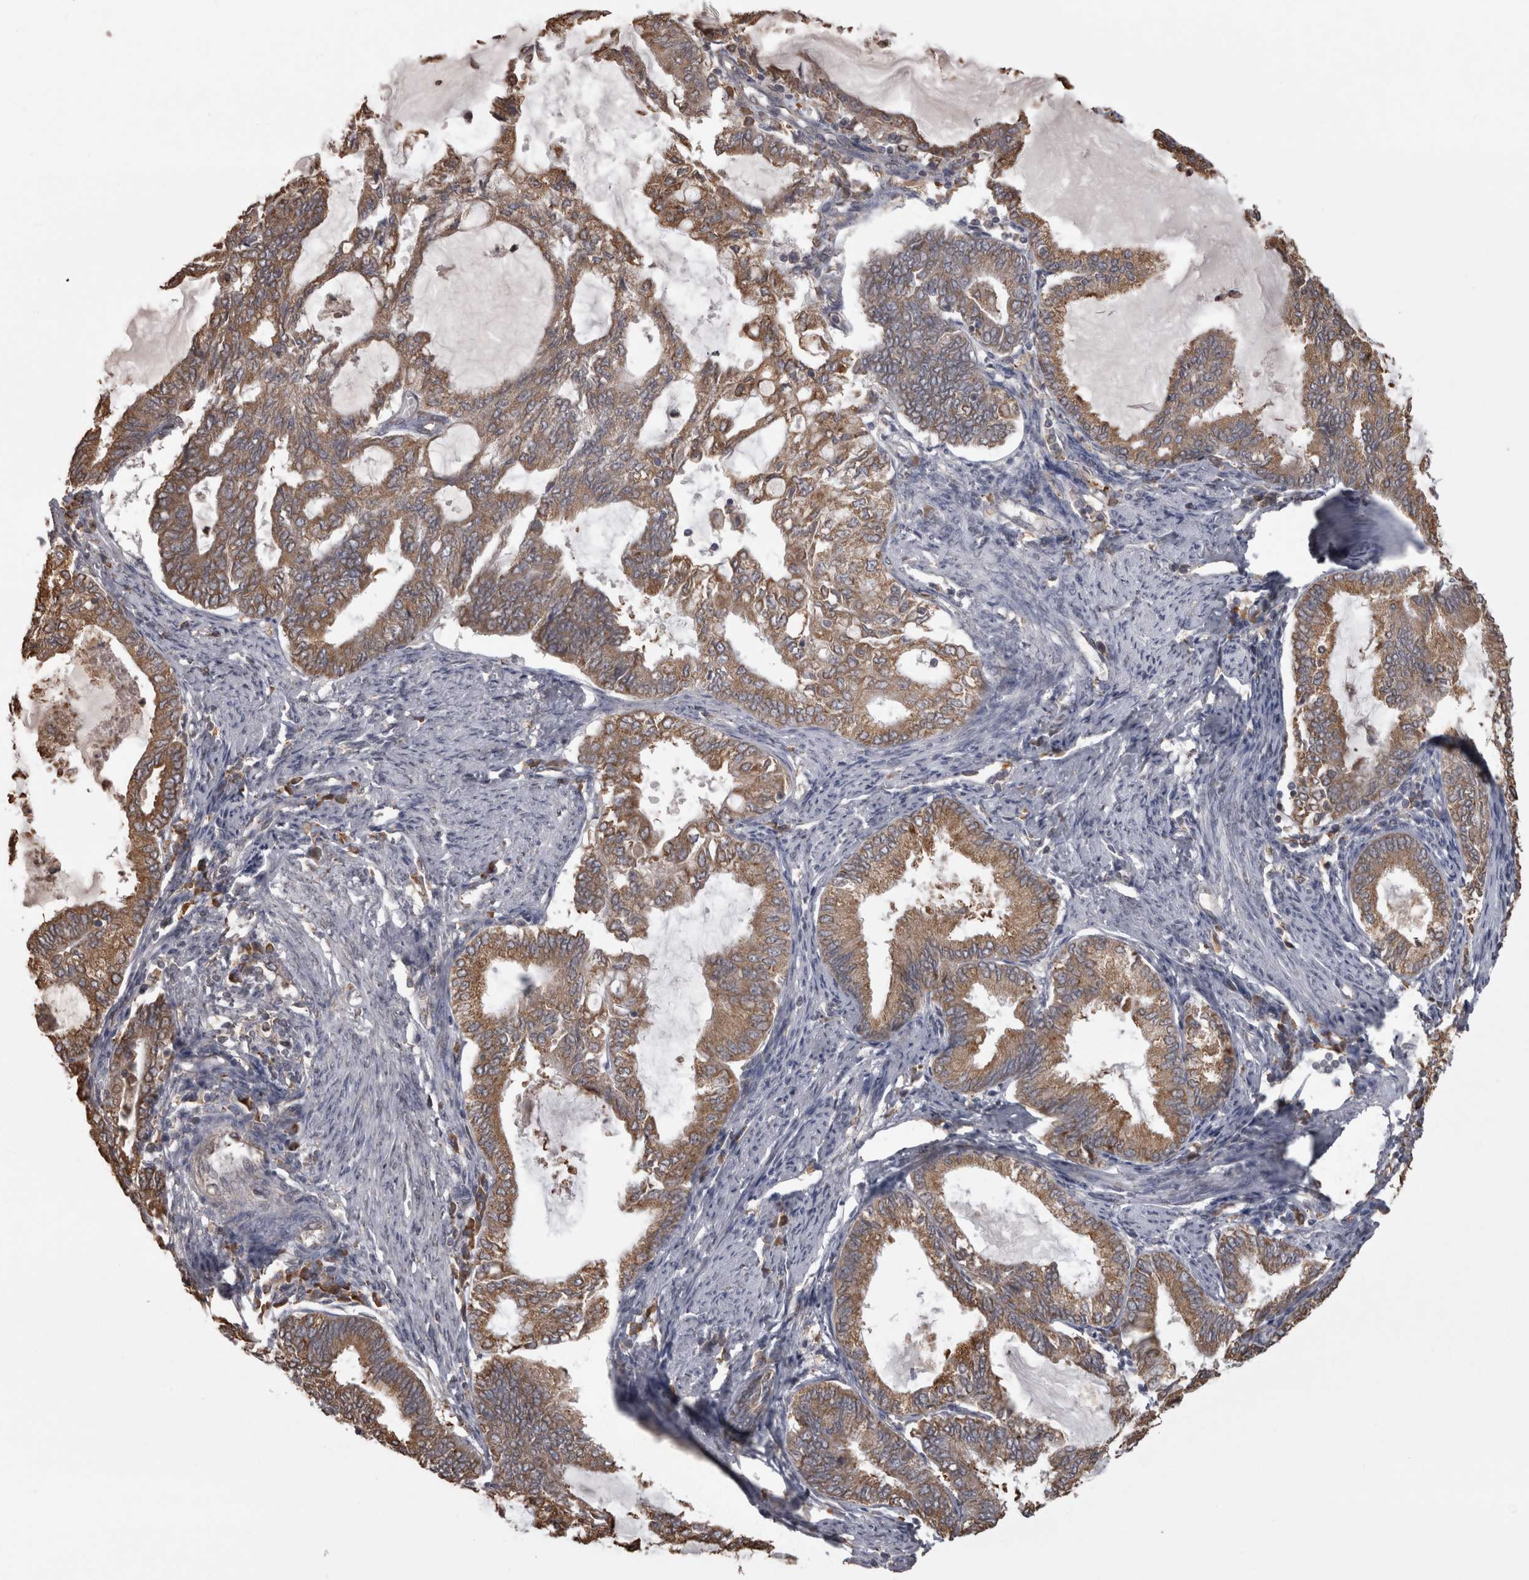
{"staining": {"intensity": "moderate", "quantity": ">75%", "location": "cytoplasmic/membranous"}, "tissue": "endometrial cancer", "cell_type": "Tumor cells", "image_type": "cancer", "snomed": [{"axis": "morphology", "description": "Adenocarcinoma, NOS"}, {"axis": "topography", "description": "Endometrium"}], "caption": "A brown stain shows moderate cytoplasmic/membranous positivity of a protein in human endometrial adenocarcinoma tumor cells.", "gene": "PON2", "patient": {"sex": "female", "age": 86}}